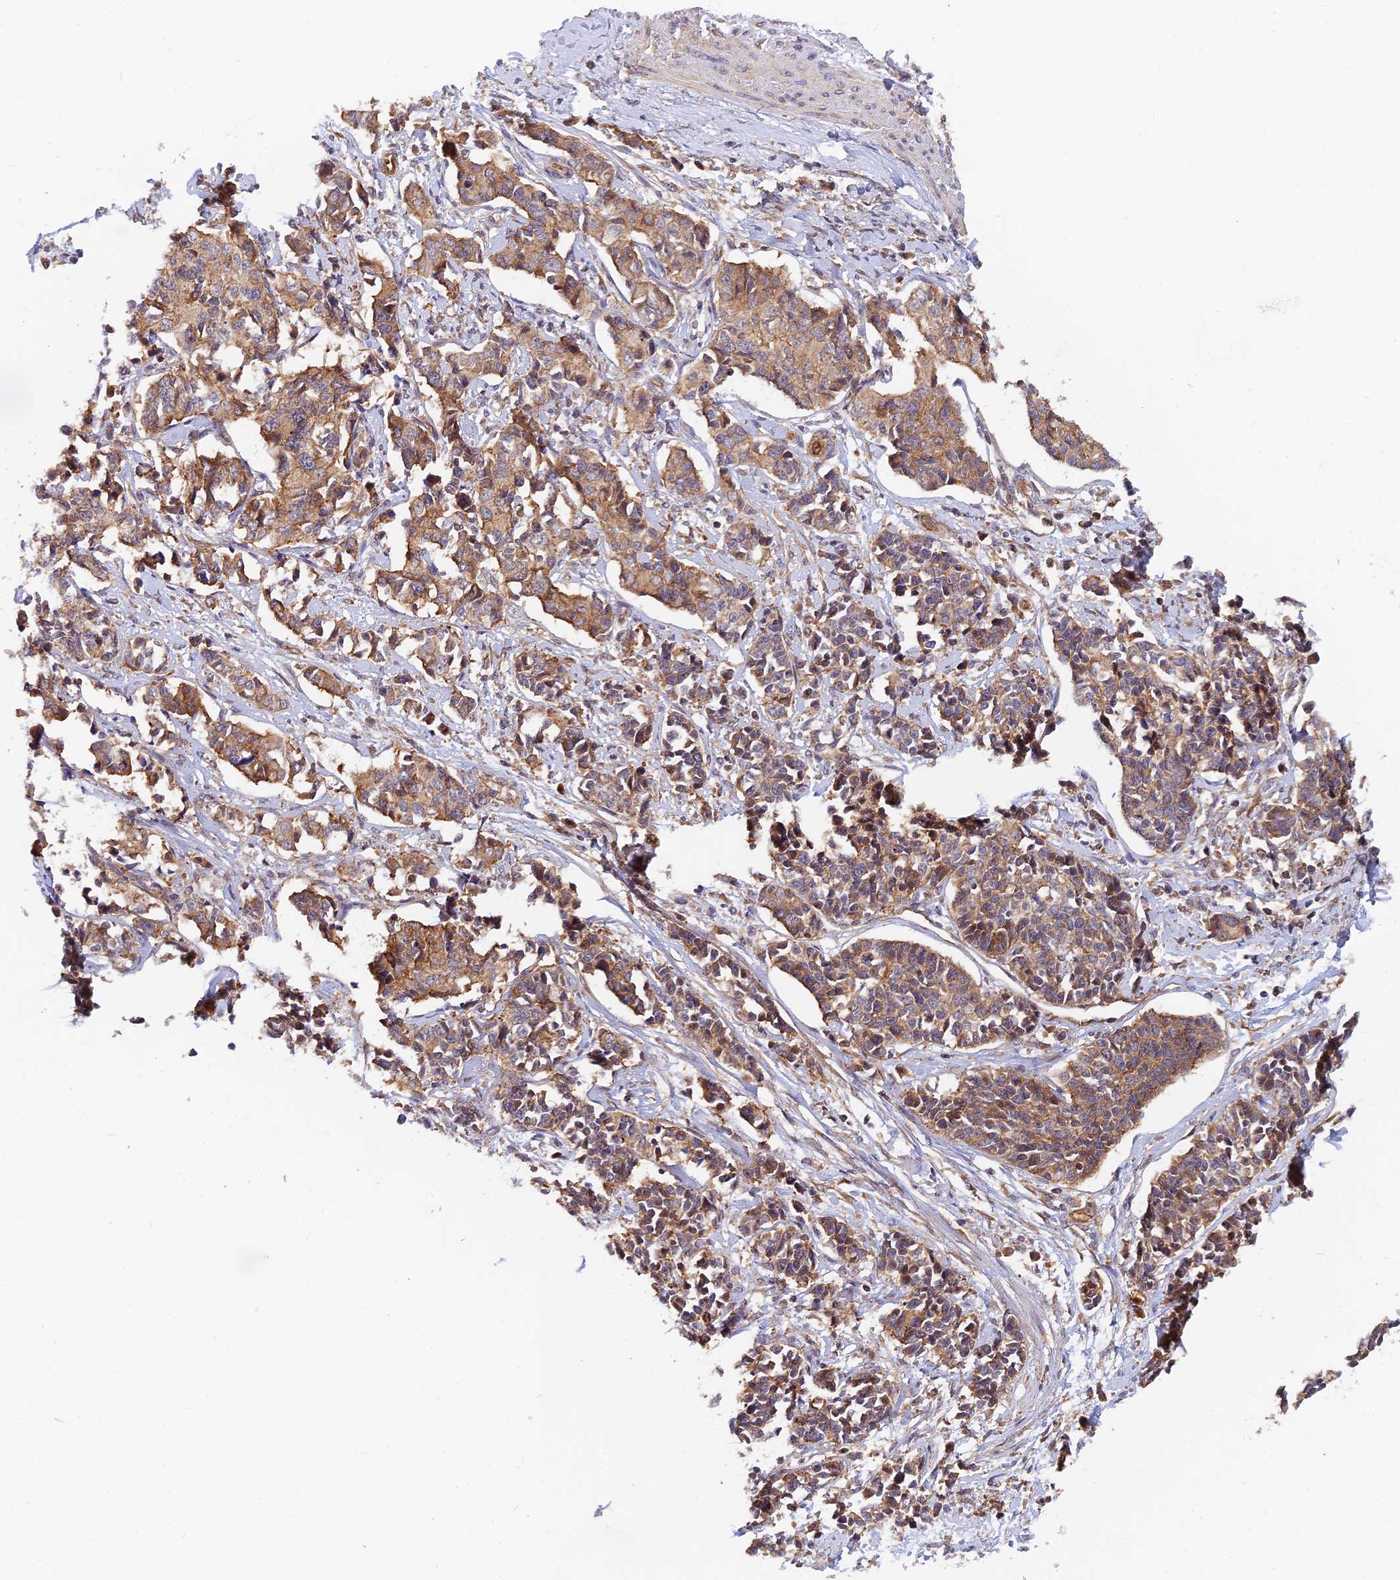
{"staining": {"intensity": "moderate", "quantity": ">75%", "location": "cytoplasmic/membranous"}, "tissue": "cervical cancer", "cell_type": "Tumor cells", "image_type": "cancer", "snomed": [{"axis": "morphology", "description": "Normal tissue, NOS"}, {"axis": "morphology", "description": "Squamous cell carcinoma, NOS"}, {"axis": "topography", "description": "Cervix"}], "caption": "Immunohistochemistry (IHC) (DAB) staining of human cervical squamous cell carcinoma exhibits moderate cytoplasmic/membranous protein expression in approximately >75% of tumor cells.", "gene": "WDR41", "patient": {"sex": "female", "age": 35}}